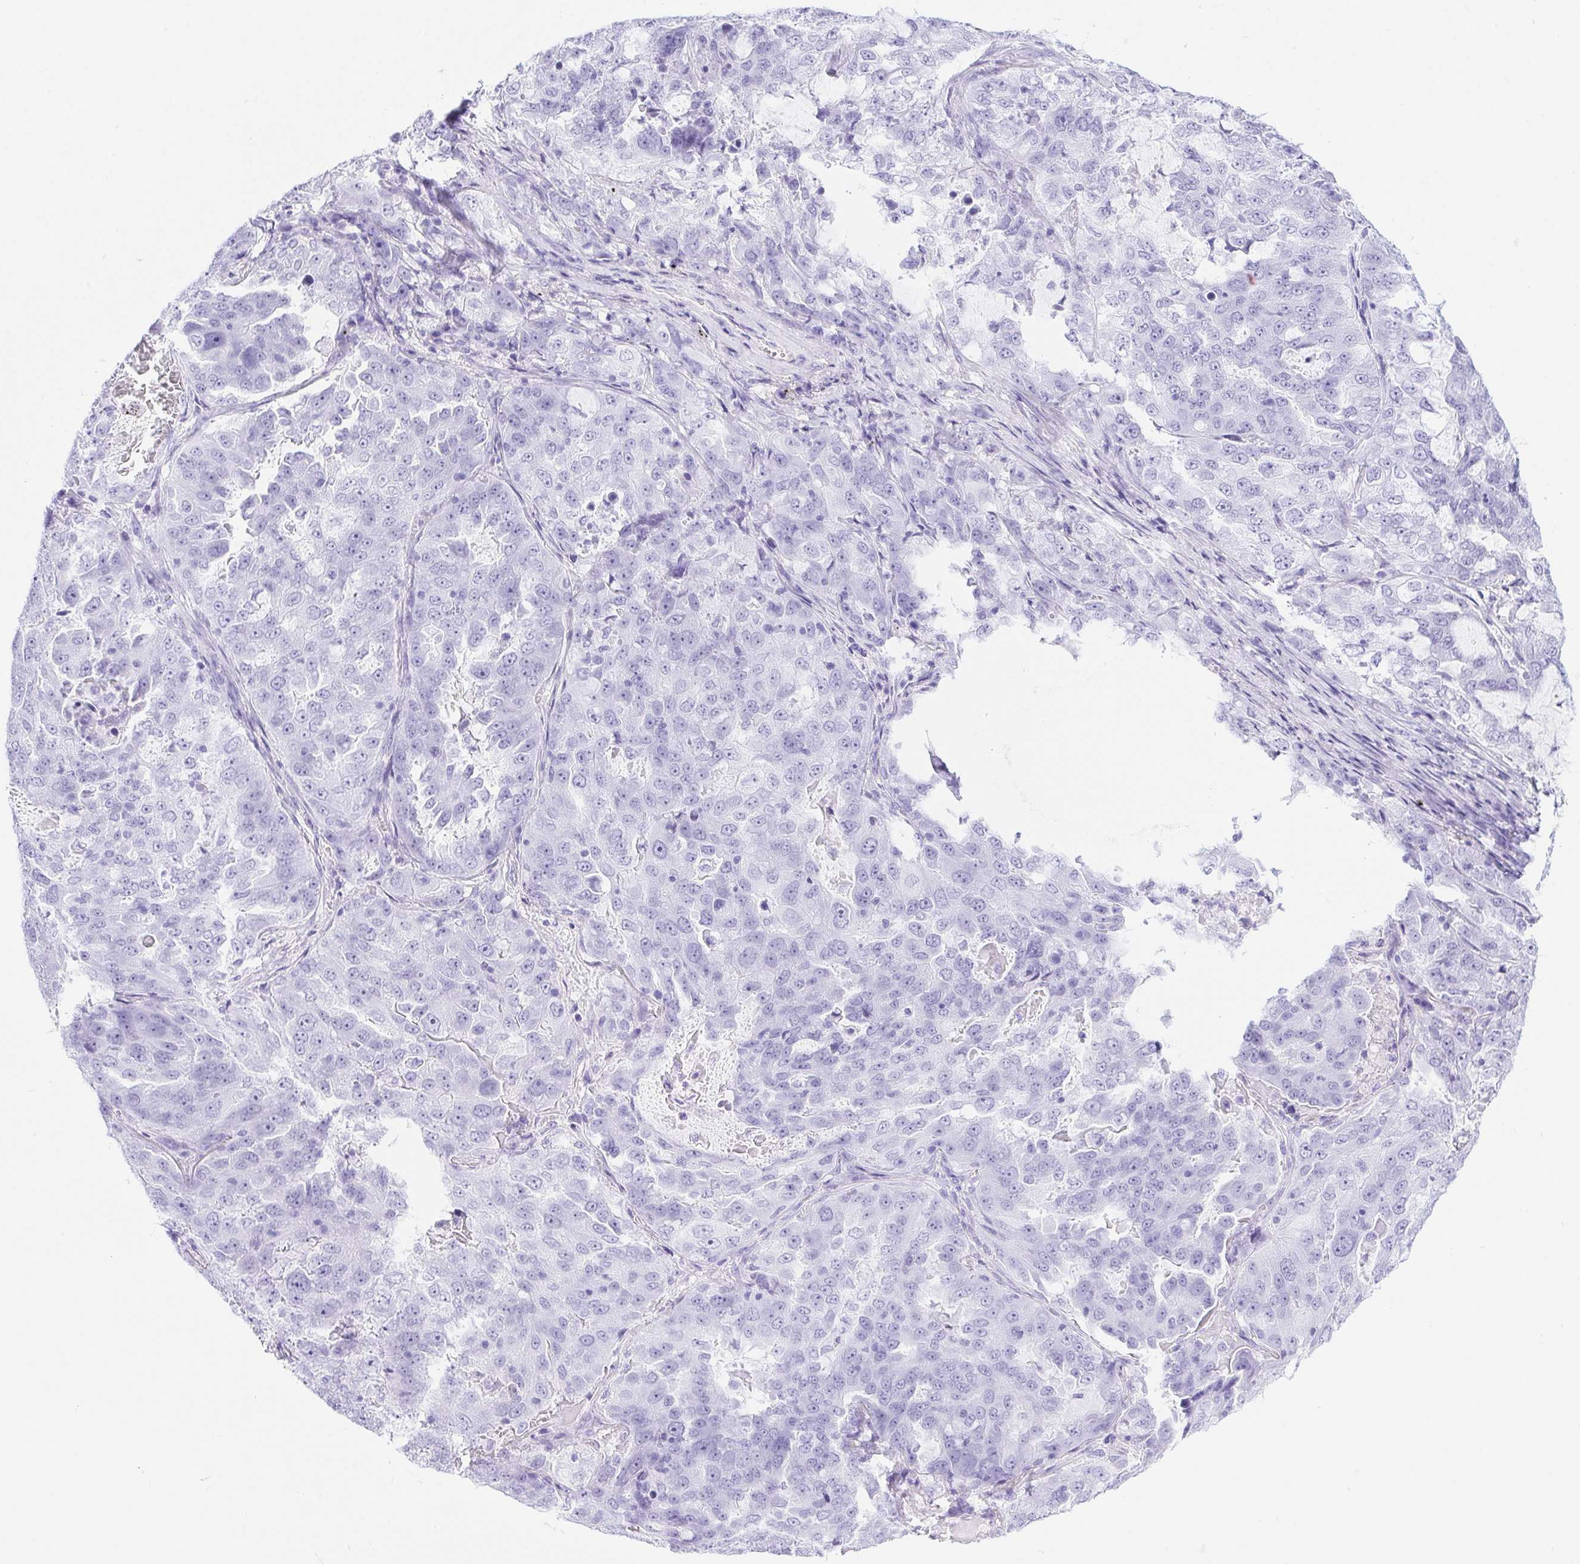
{"staining": {"intensity": "negative", "quantity": "none", "location": "none"}, "tissue": "lung cancer", "cell_type": "Tumor cells", "image_type": "cancer", "snomed": [{"axis": "morphology", "description": "Adenocarcinoma, NOS"}, {"axis": "topography", "description": "Lung"}], "caption": "Human lung cancer stained for a protein using IHC shows no expression in tumor cells.", "gene": "DDX17", "patient": {"sex": "female", "age": 61}}